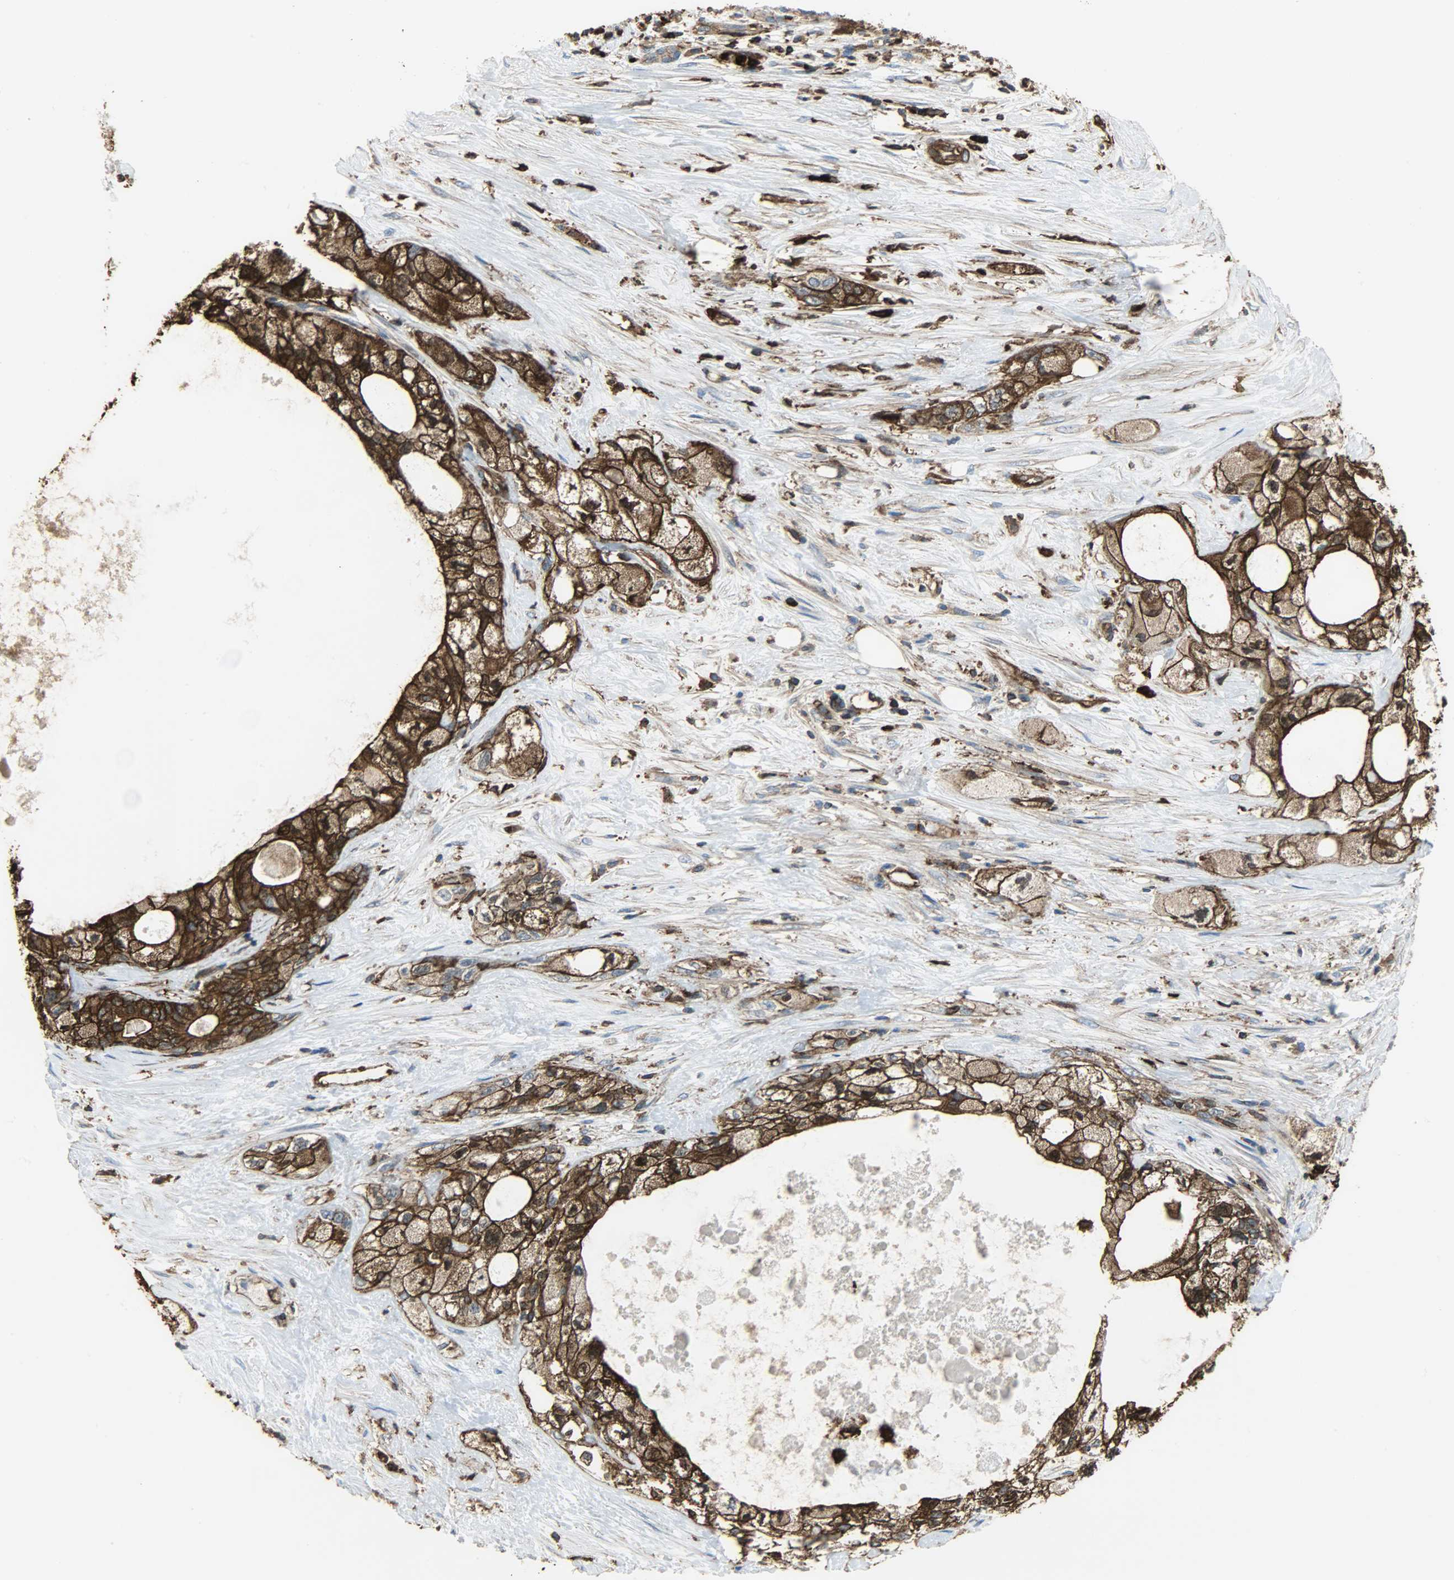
{"staining": {"intensity": "strong", "quantity": ">75%", "location": "cytoplasmic/membranous"}, "tissue": "pancreatic cancer", "cell_type": "Tumor cells", "image_type": "cancer", "snomed": [{"axis": "morphology", "description": "Adenocarcinoma, NOS"}, {"axis": "topography", "description": "Pancreas"}], "caption": "Immunohistochemical staining of human adenocarcinoma (pancreatic) demonstrates high levels of strong cytoplasmic/membranous protein positivity in about >75% of tumor cells. (IHC, brightfield microscopy, high magnification).", "gene": "VASP", "patient": {"sex": "male", "age": 70}}